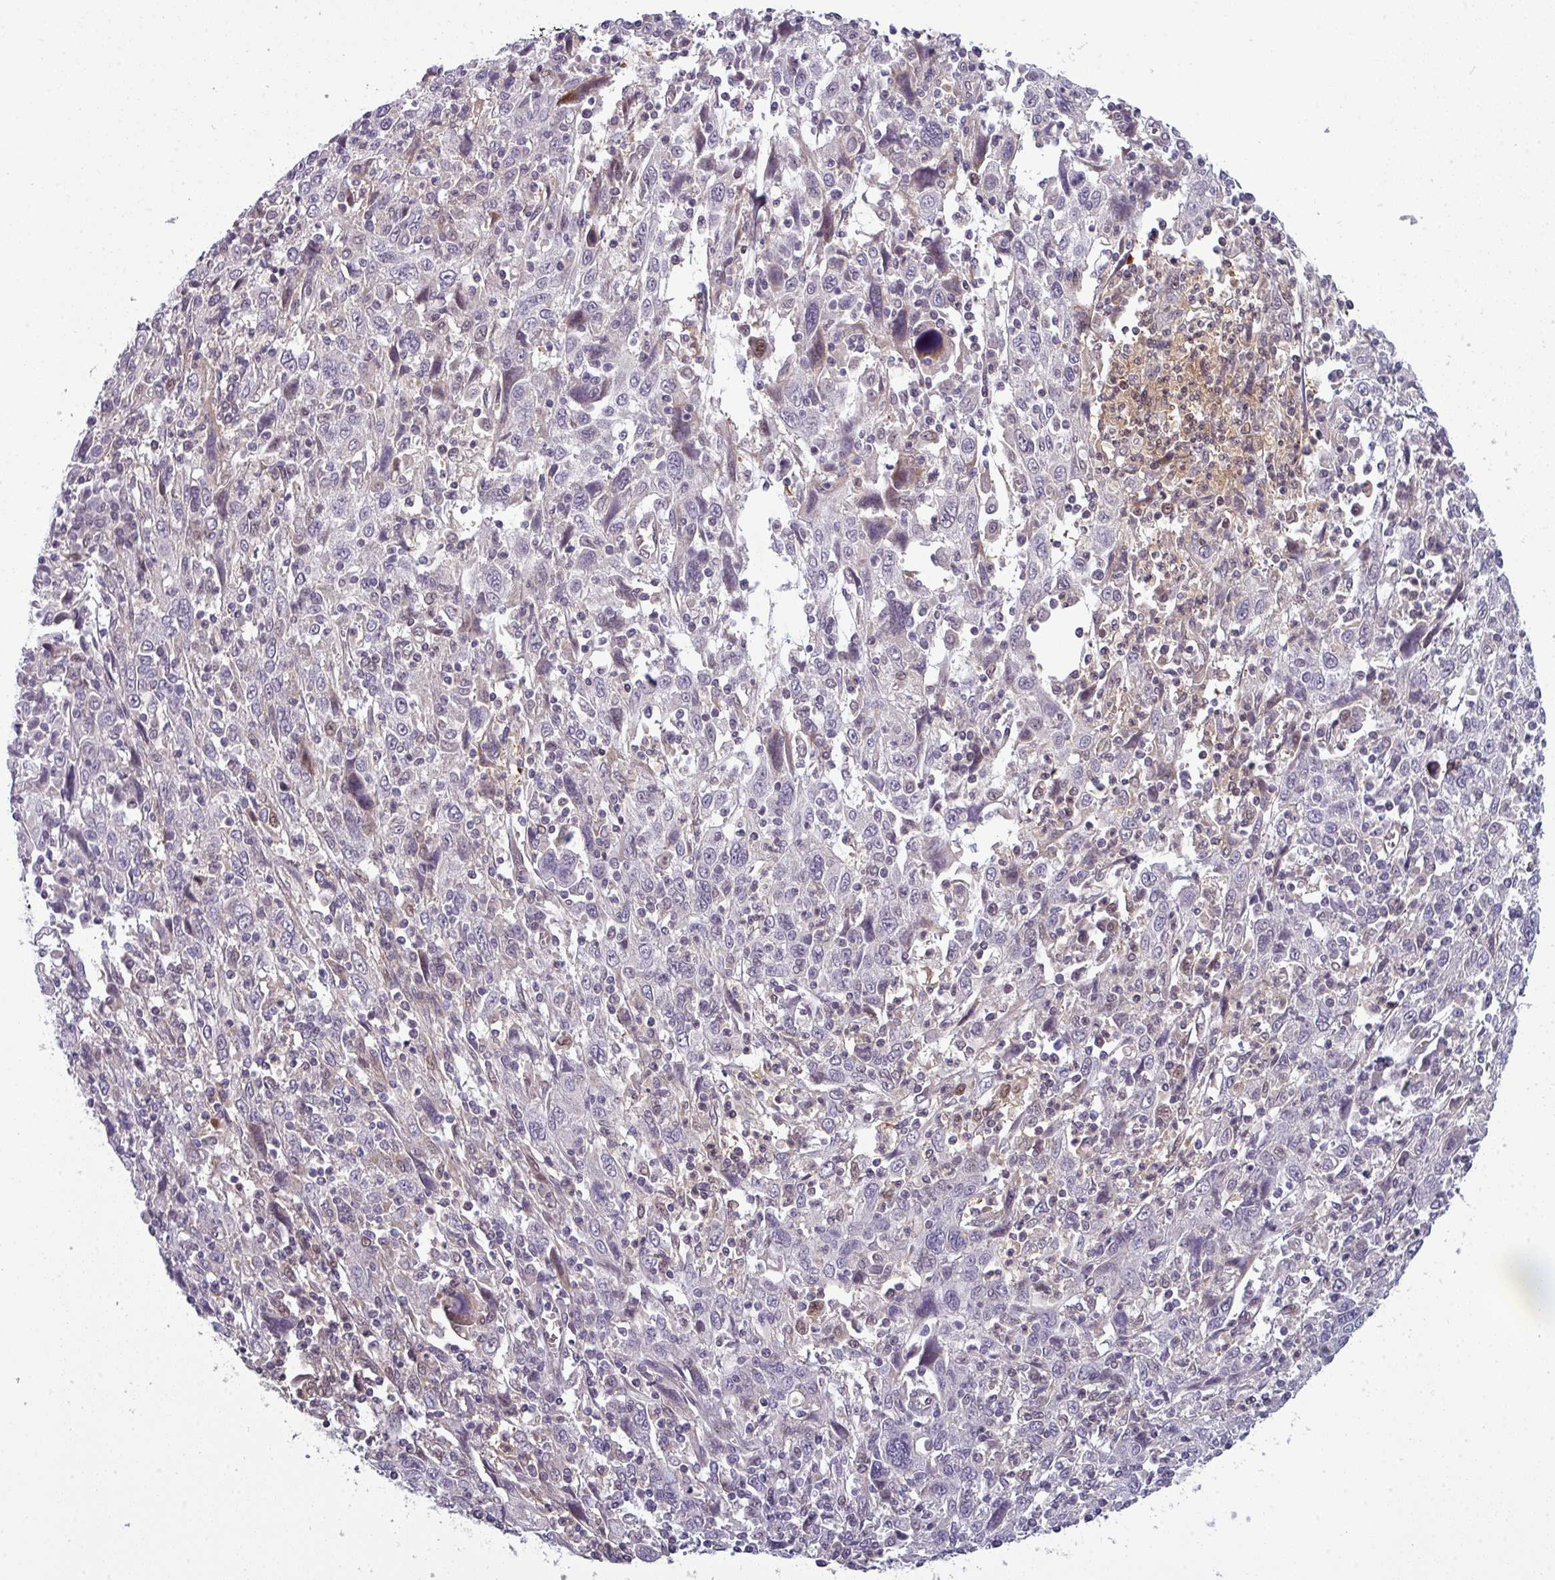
{"staining": {"intensity": "weak", "quantity": "<25%", "location": "cytoplasmic/membranous,nuclear"}, "tissue": "cervical cancer", "cell_type": "Tumor cells", "image_type": "cancer", "snomed": [{"axis": "morphology", "description": "Squamous cell carcinoma, NOS"}, {"axis": "topography", "description": "Cervix"}], "caption": "Tumor cells show no significant protein positivity in cervical cancer (squamous cell carcinoma).", "gene": "PRAMEF12", "patient": {"sex": "female", "age": 46}}